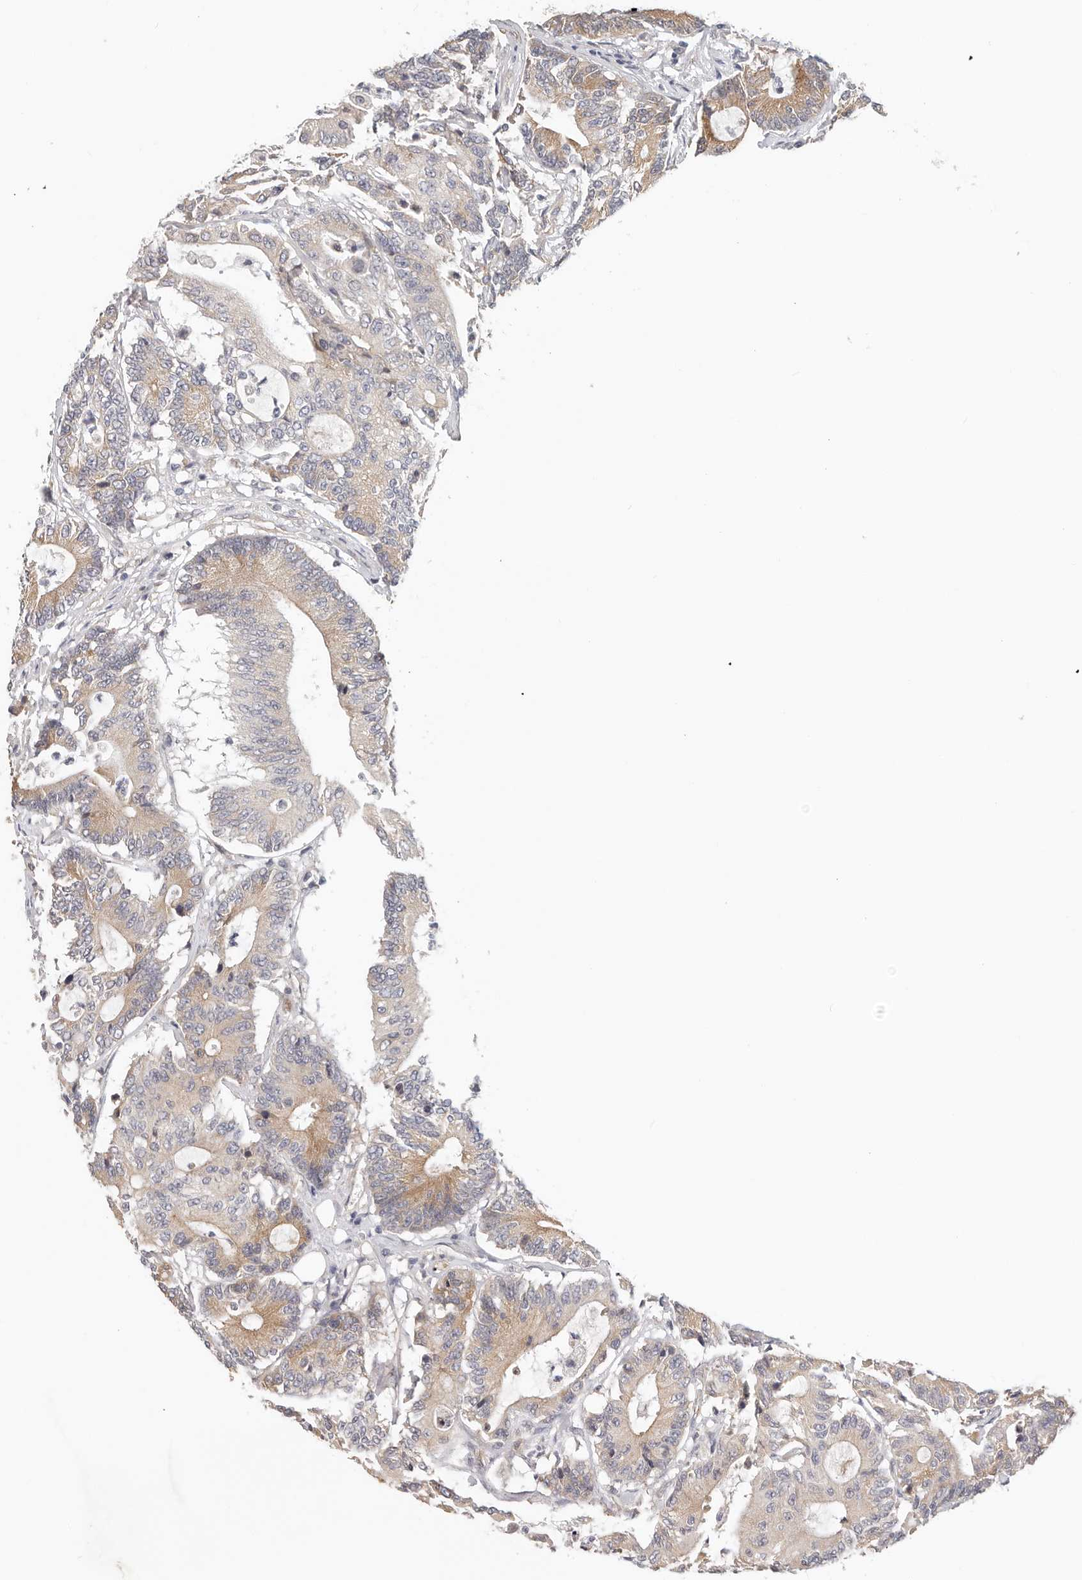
{"staining": {"intensity": "moderate", "quantity": "<25%", "location": "cytoplasmic/membranous"}, "tissue": "colorectal cancer", "cell_type": "Tumor cells", "image_type": "cancer", "snomed": [{"axis": "morphology", "description": "Adenocarcinoma, NOS"}, {"axis": "topography", "description": "Colon"}], "caption": "DAB immunohistochemical staining of human colorectal adenocarcinoma exhibits moderate cytoplasmic/membranous protein staining in approximately <25% of tumor cells. The protein is stained brown, and the nuclei are stained in blue (DAB (3,3'-diaminobenzidine) IHC with brightfield microscopy, high magnification).", "gene": "AFDN", "patient": {"sex": "female", "age": 84}}